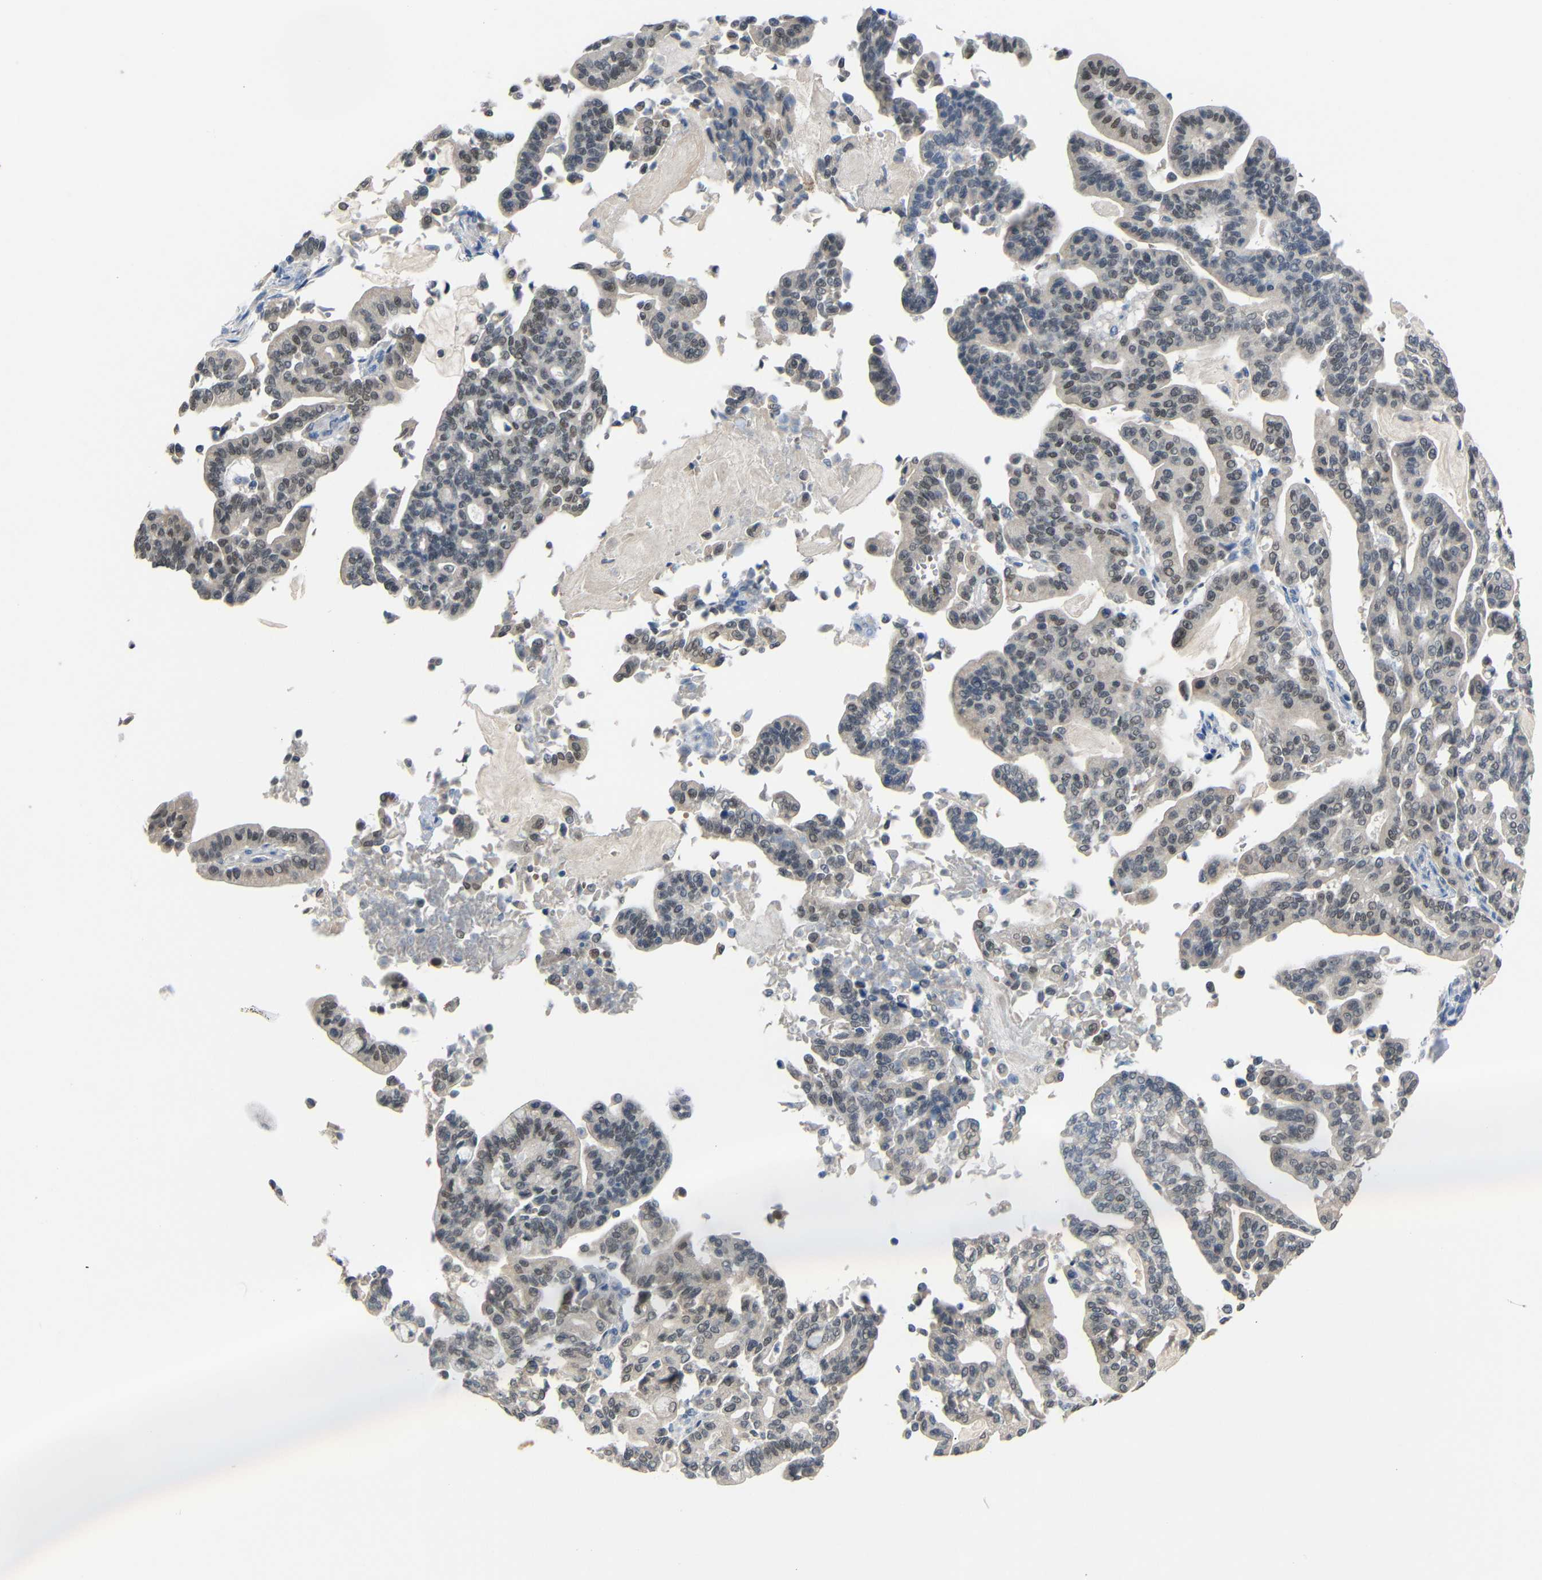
{"staining": {"intensity": "moderate", "quantity": "<25%", "location": "nuclear"}, "tissue": "pancreatic cancer", "cell_type": "Tumor cells", "image_type": "cancer", "snomed": [{"axis": "morphology", "description": "Adenocarcinoma, NOS"}, {"axis": "topography", "description": "Pancreas"}], "caption": "Protein staining of pancreatic adenocarcinoma tissue displays moderate nuclear positivity in approximately <25% of tumor cells.", "gene": "HNF1A", "patient": {"sex": "male", "age": 63}}